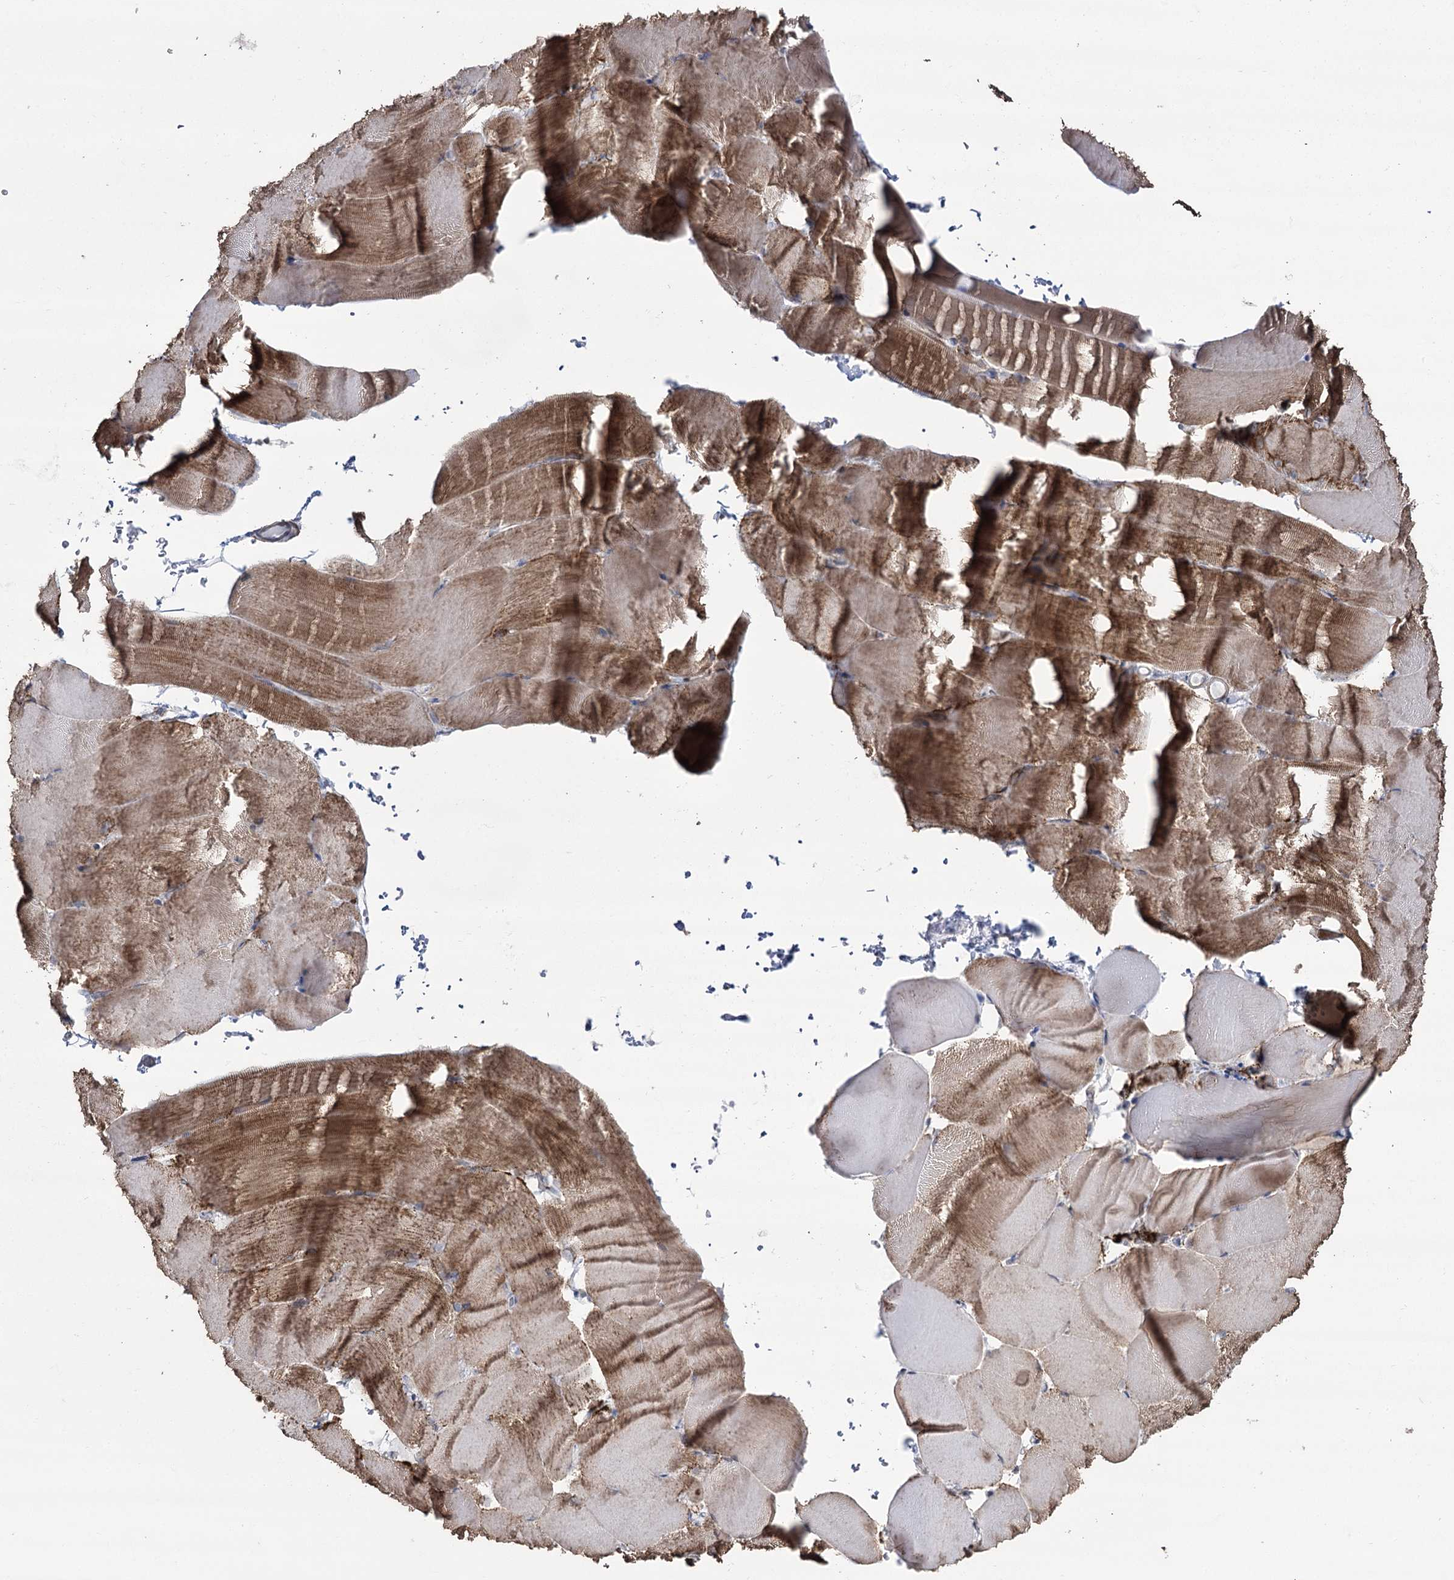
{"staining": {"intensity": "moderate", "quantity": ">75%", "location": "cytoplasmic/membranous"}, "tissue": "skeletal muscle", "cell_type": "Myocytes", "image_type": "normal", "snomed": [{"axis": "morphology", "description": "Normal tissue, NOS"}, {"axis": "topography", "description": "Skeletal muscle"}, {"axis": "topography", "description": "Parathyroid gland"}], "caption": "Immunohistochemical staining of benign human skeletal muscle displays moderate cytoplasmic/membranous protein expression in approximately >75% of myocytes. (Brightfield microscopy of DAB IHC at high magnification).", "gene": "PDHX", "patient": {"sex": "female", "age": 37}}